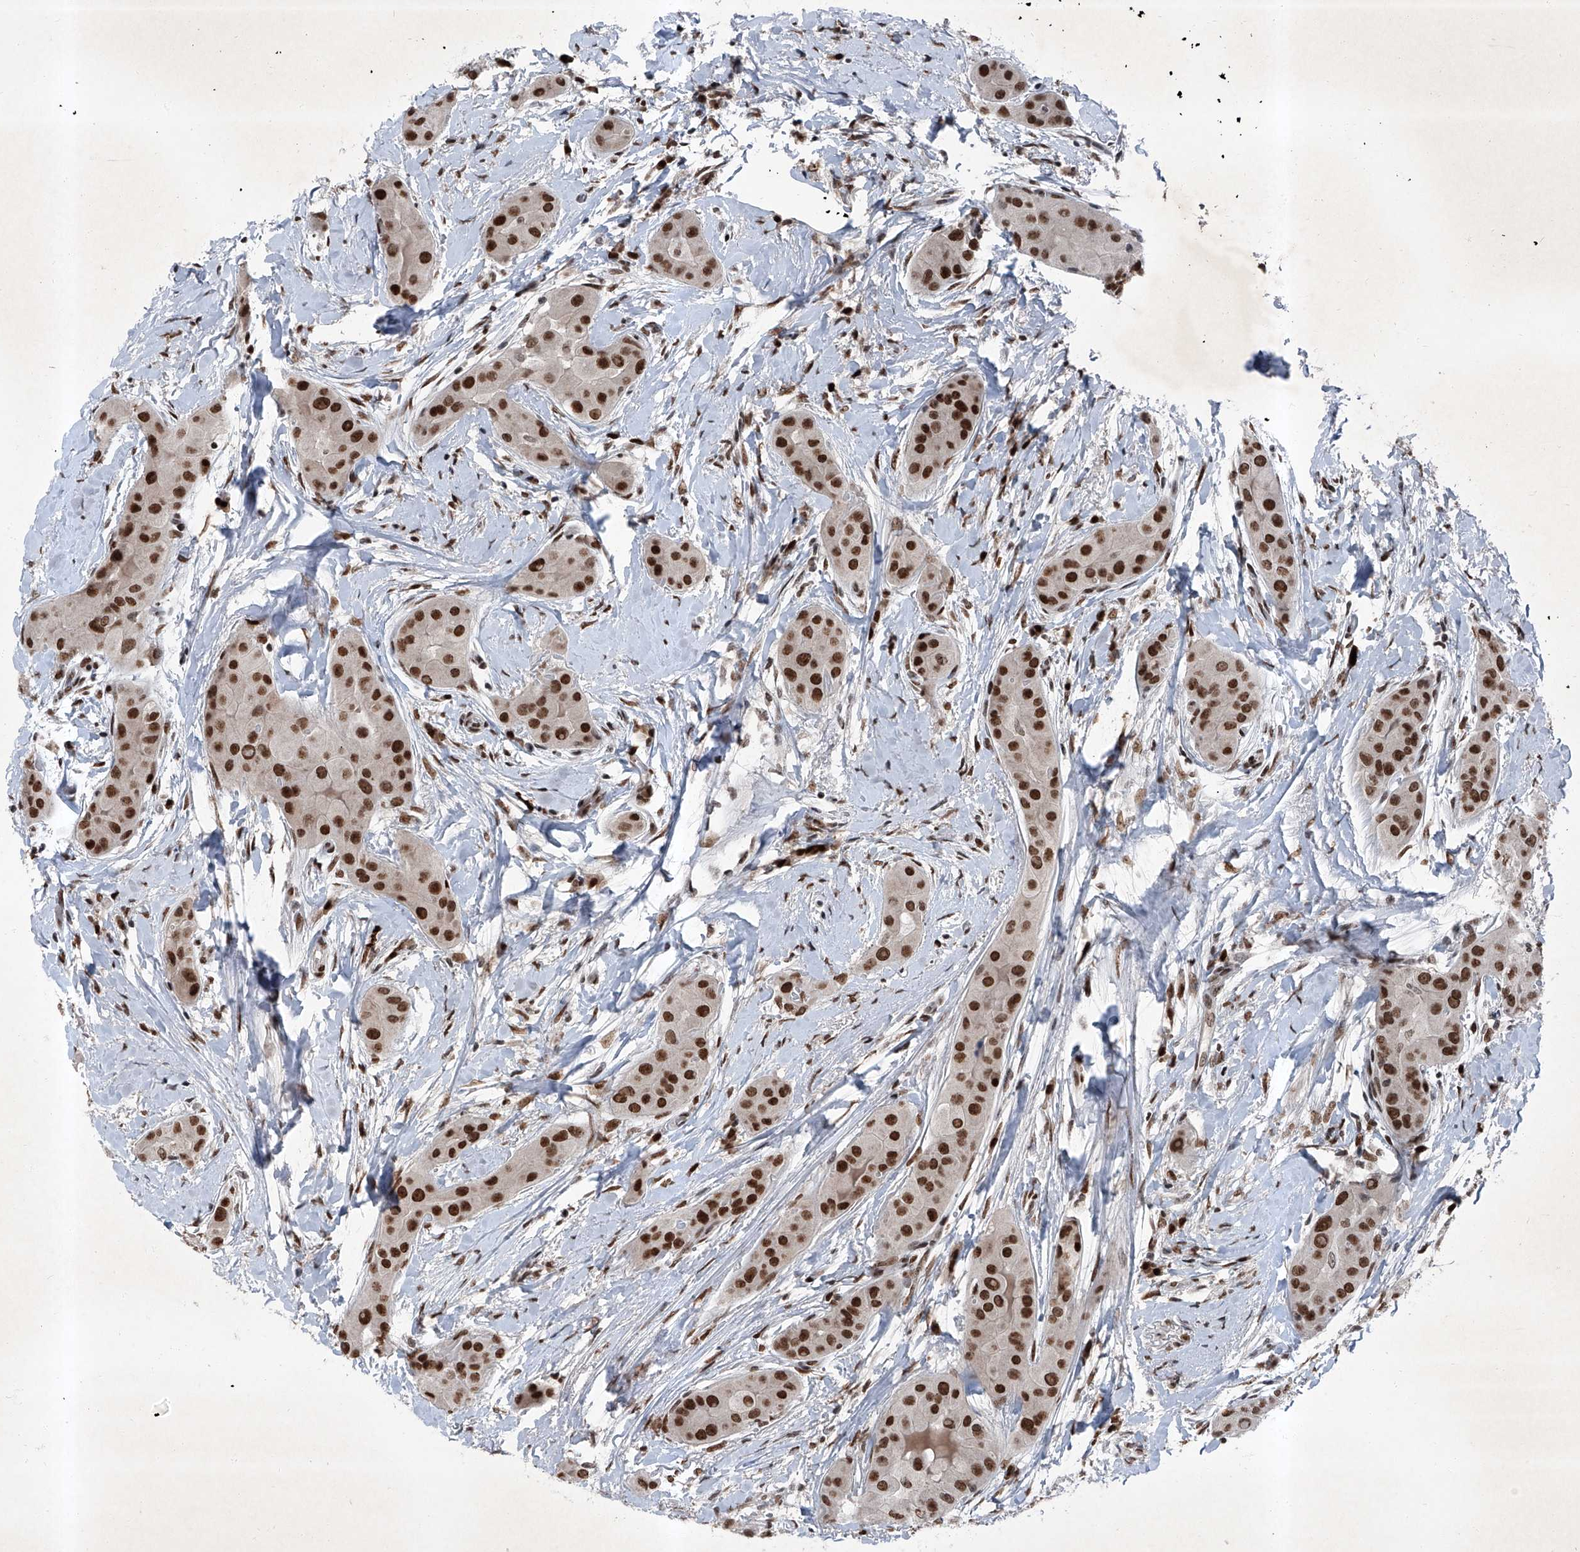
{"staining": {"intensity": "strong", "quantity": ">75%", "location": "nuclear"}, "tissue": "thyroid cancer", "cell_type": "Tumor cells", "image_type": "cancer", "snomed": [{"axis": "morphology", "description": "Papillary adenocarcinoma, NOS"}, {"axis": "topography", "description": "Thyroid gland"}], "caption": "Brown immunohistochemical staining in thyroid cancer reveals strong nuclear positivity in about >75% of tumor cells.", "gene": "BMI1", "patient": {"sex": "male", "age": 33}}